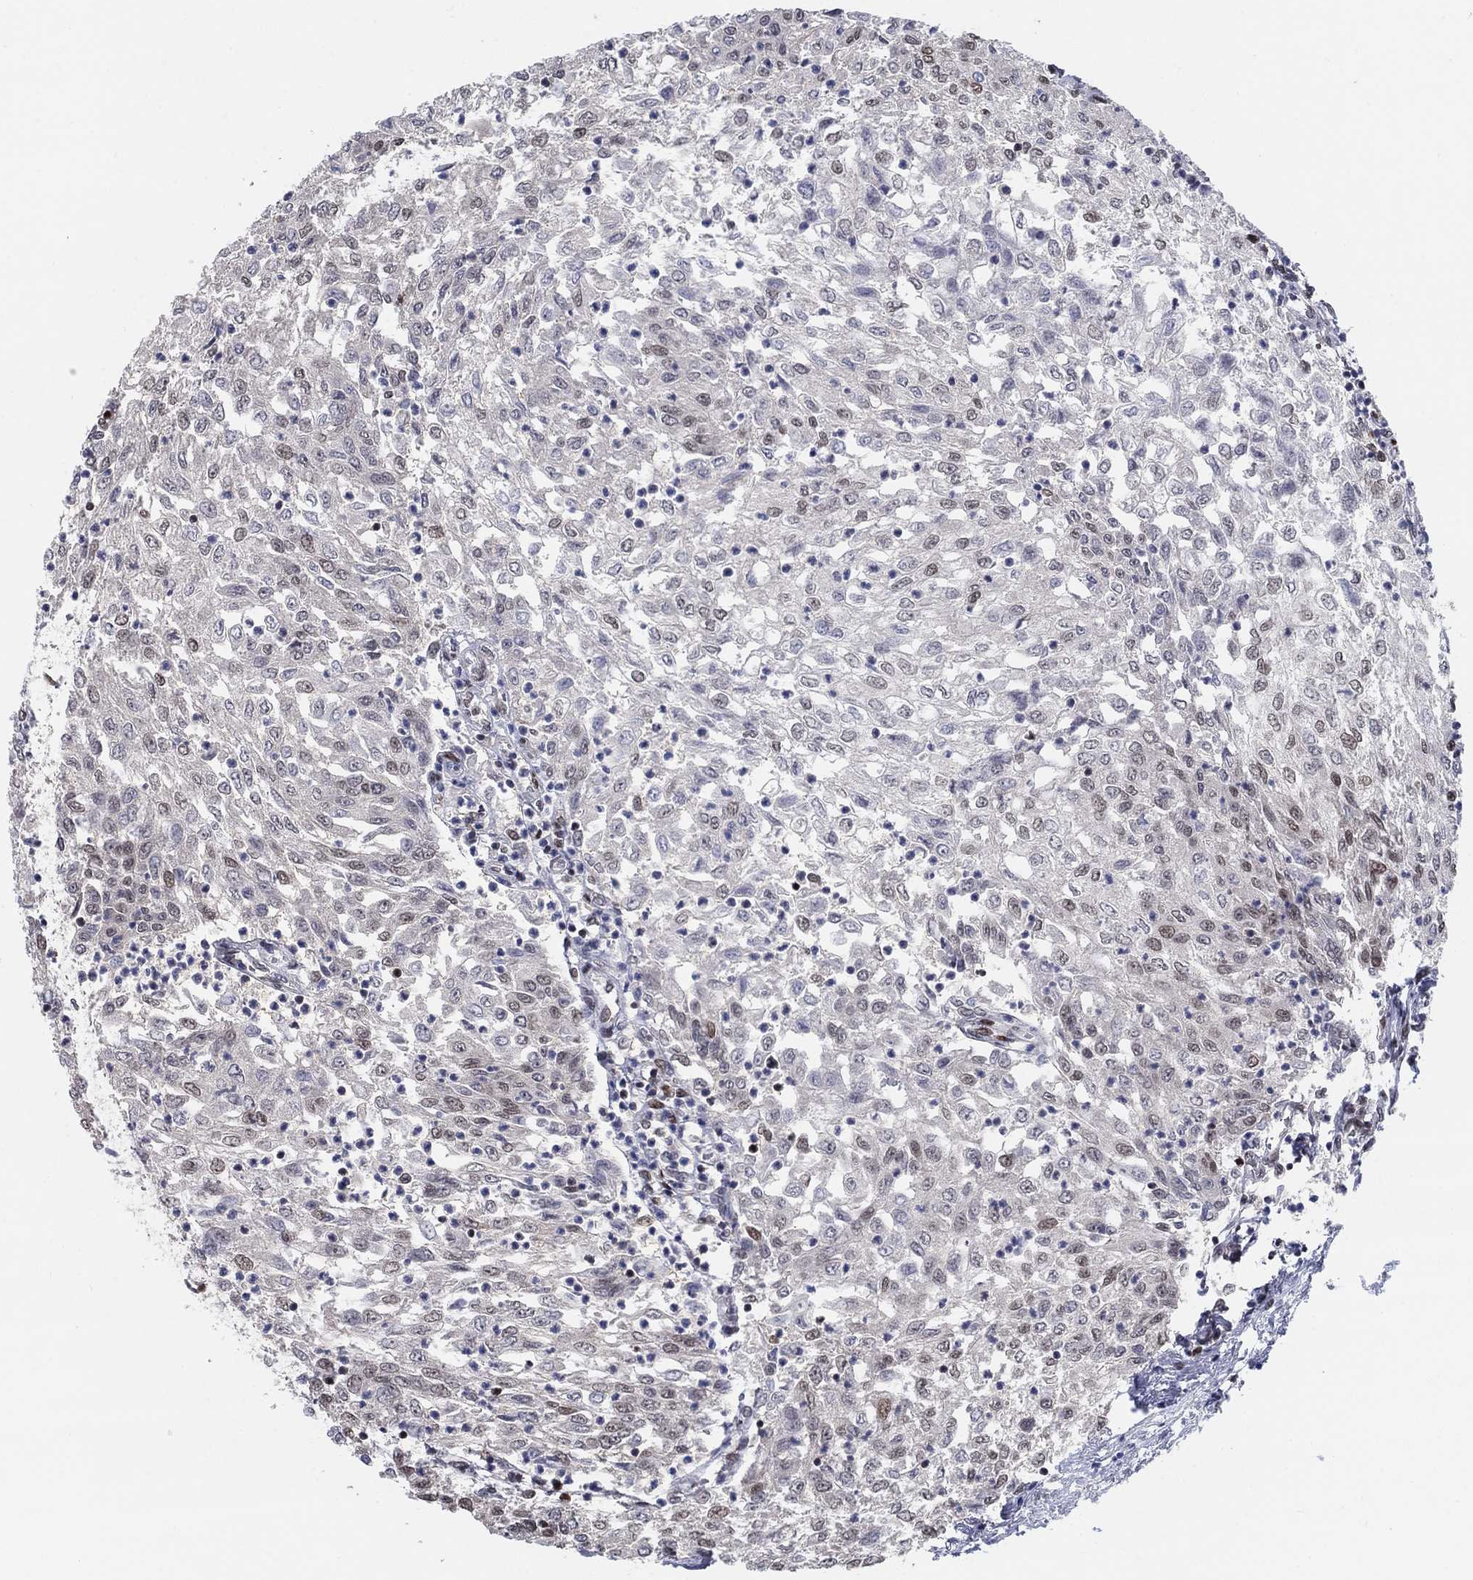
{"staining": {"intensity": "strong", "quantity": "<25%", "location": "nuclear"}, "tissue": "urothelial cancer", "cell_type": "Tumor cells", "image_type": "cancer", "snomed": [{"axis": "morphology", "description": "Urothelial carcinoma, Low grade"}, {"axis": "topography", "description": "Urinary bladder"}], "caption": "A histopathology image showing strong nuclear positivity in approximately <25% of tumor cells in low-grade urothelial carcinoma, as visualized by brown immunohistochemical staining.", "gene": "CENPE", "patient": {"sex": "male", "age": 78}}